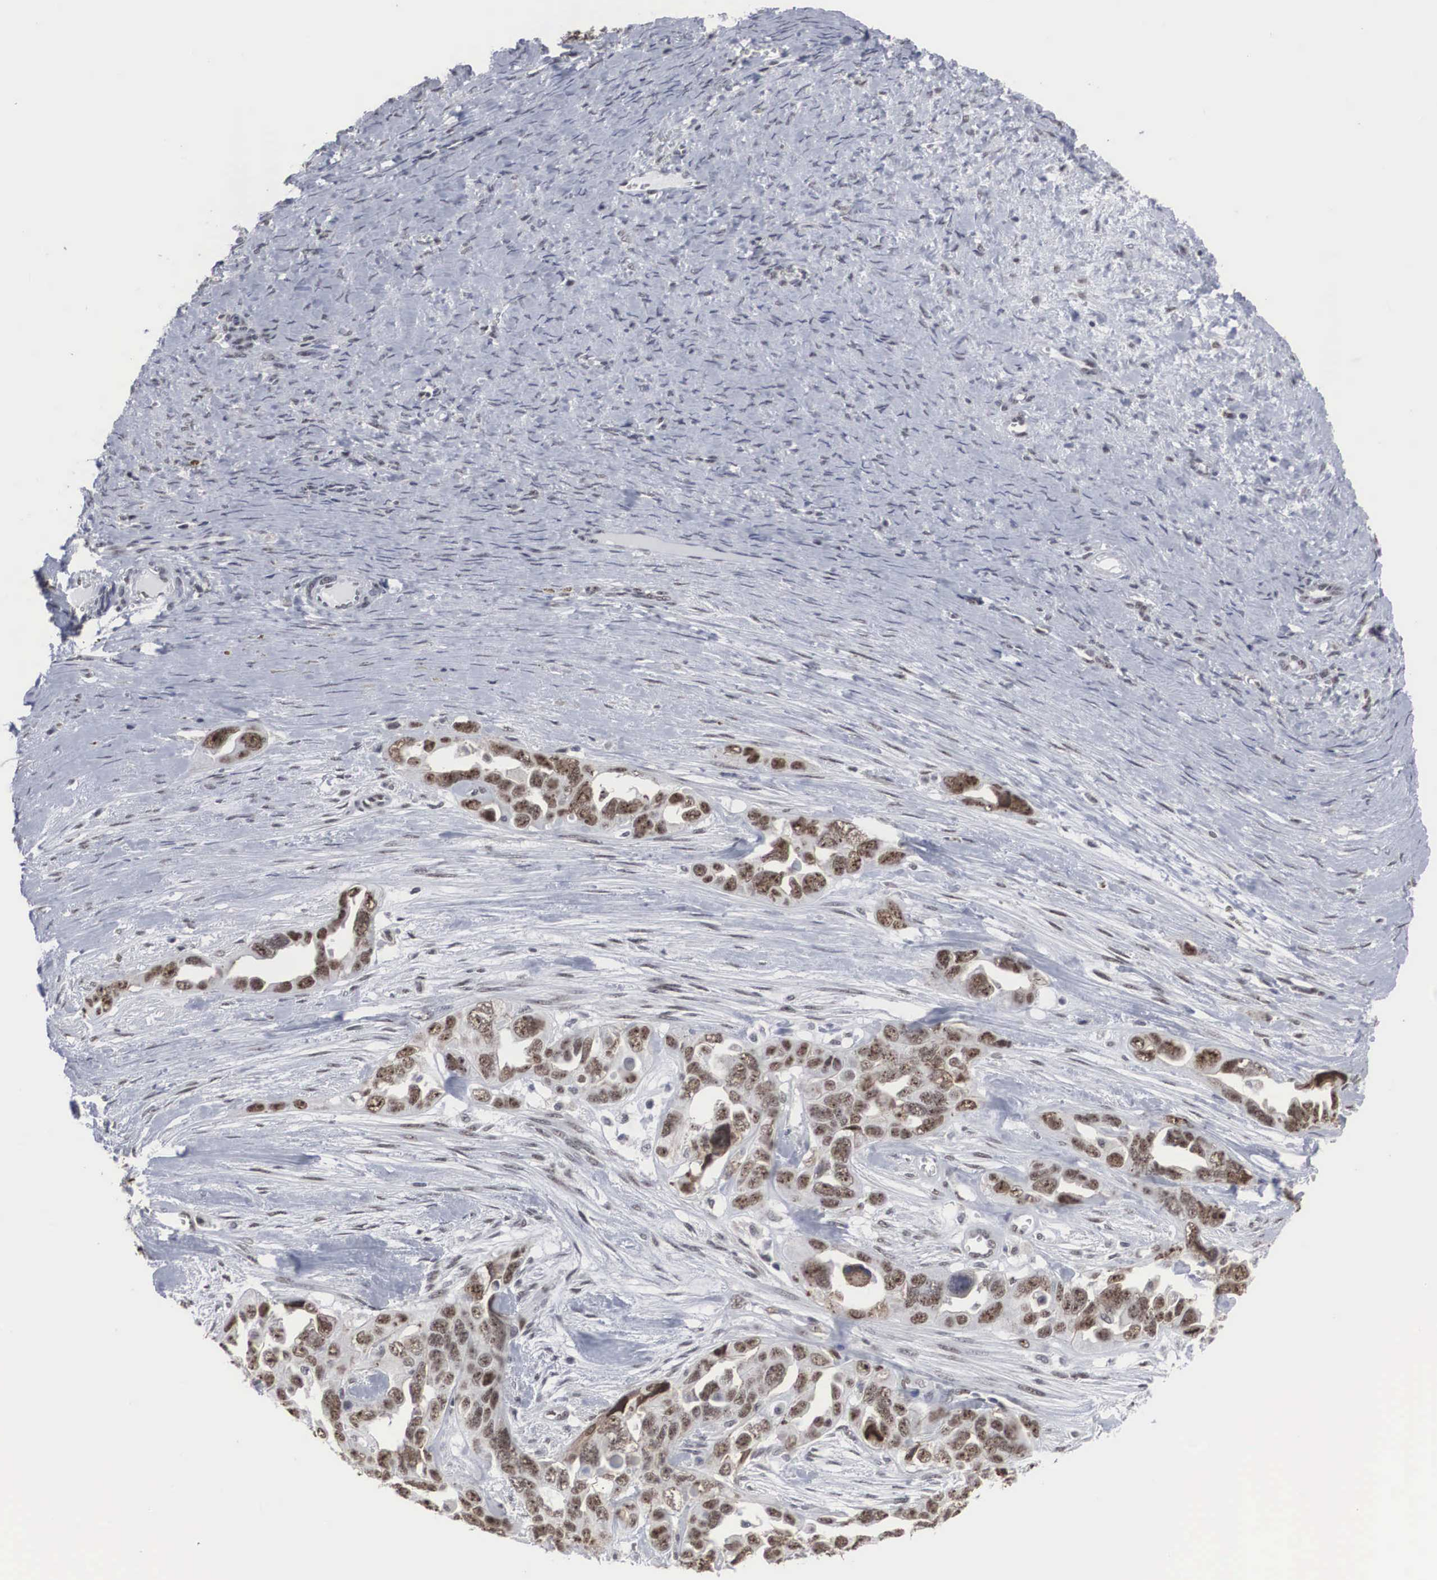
{"staining": {"intensity": "moderate", "quantity": "25%-75%", "location": "nuclear"}, "tissue": "ovarian cancer", "cell_type": "Tumor cells", "image_type": "cancer", "snomed": [{"axis": "morphology", "description": "Cystadenocarcinoma, serous, NOS"}, {"axis": "topography", "description": "Ovary"}], "caption": "Immunohistochemical staining of human ovarian cancer (serous cystadenocarcinoma) shows moderate nuclear protein positivity in approximately 25%-75% of tumor cells.", "gene": "AUTS2", "patient": {"sex": "female", "age": 63}}